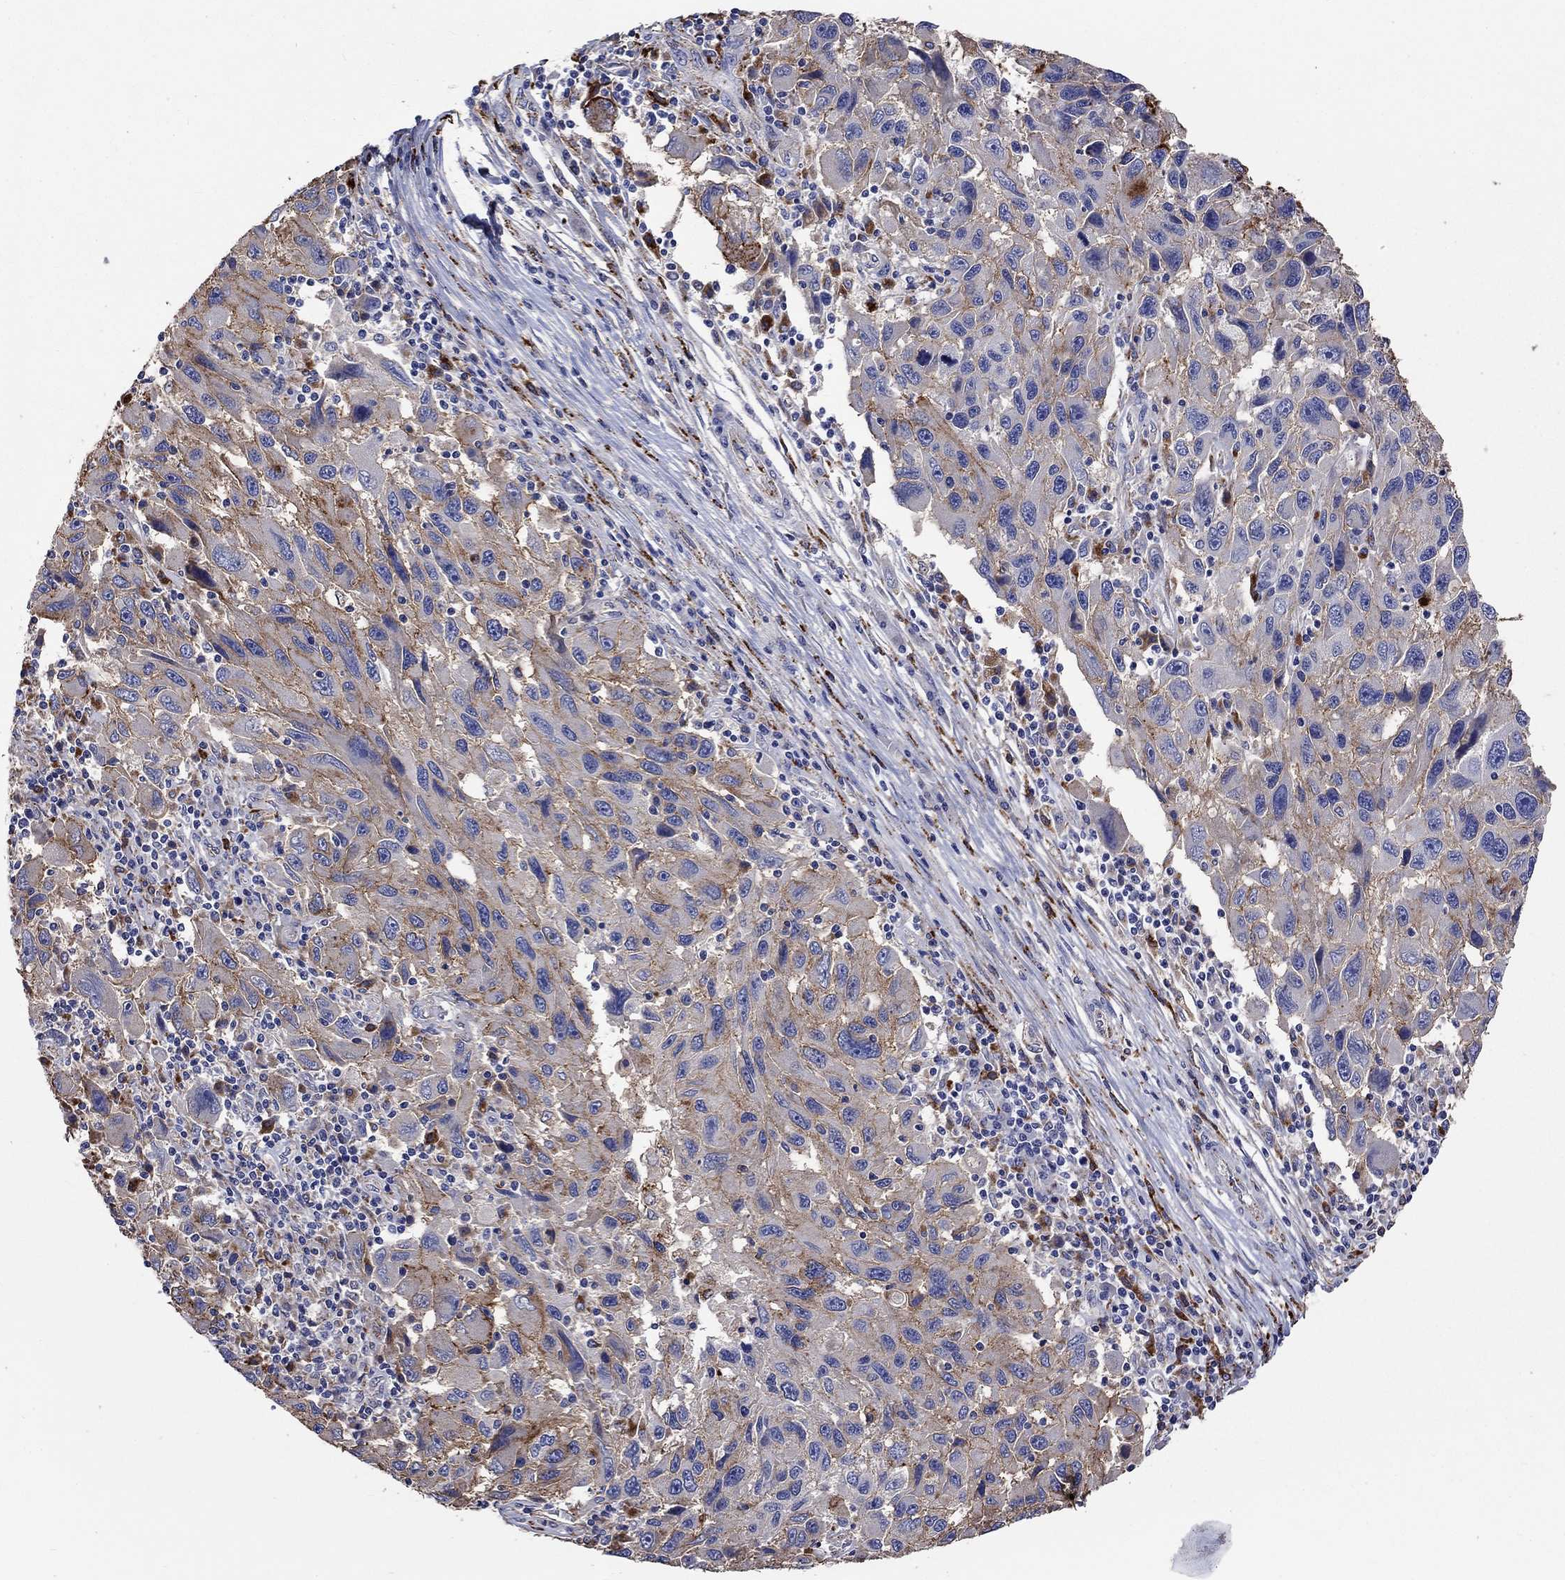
{"staining": {"intensity": "moderate", "quantity": "<25%", "location": "cytoplasmic/membranous"}, "tissue": "melanoma", "cell_type": "Tumor cells", "image_type": "cancer", "snomed": [{"axis": "morphology", "description": "Malignant melanoma, NOS"}, {"axis": "topography", "description": "Skin"}], "caption": "High-power microscopy captured an immunohistochemistry (IHC) micrograph of melanoma, revealing moderate cytoplasmic/membranous staining in about <25% of tumor cells.", "gene": "CTSB", "patient": {"sex": "male", "age": 53}}